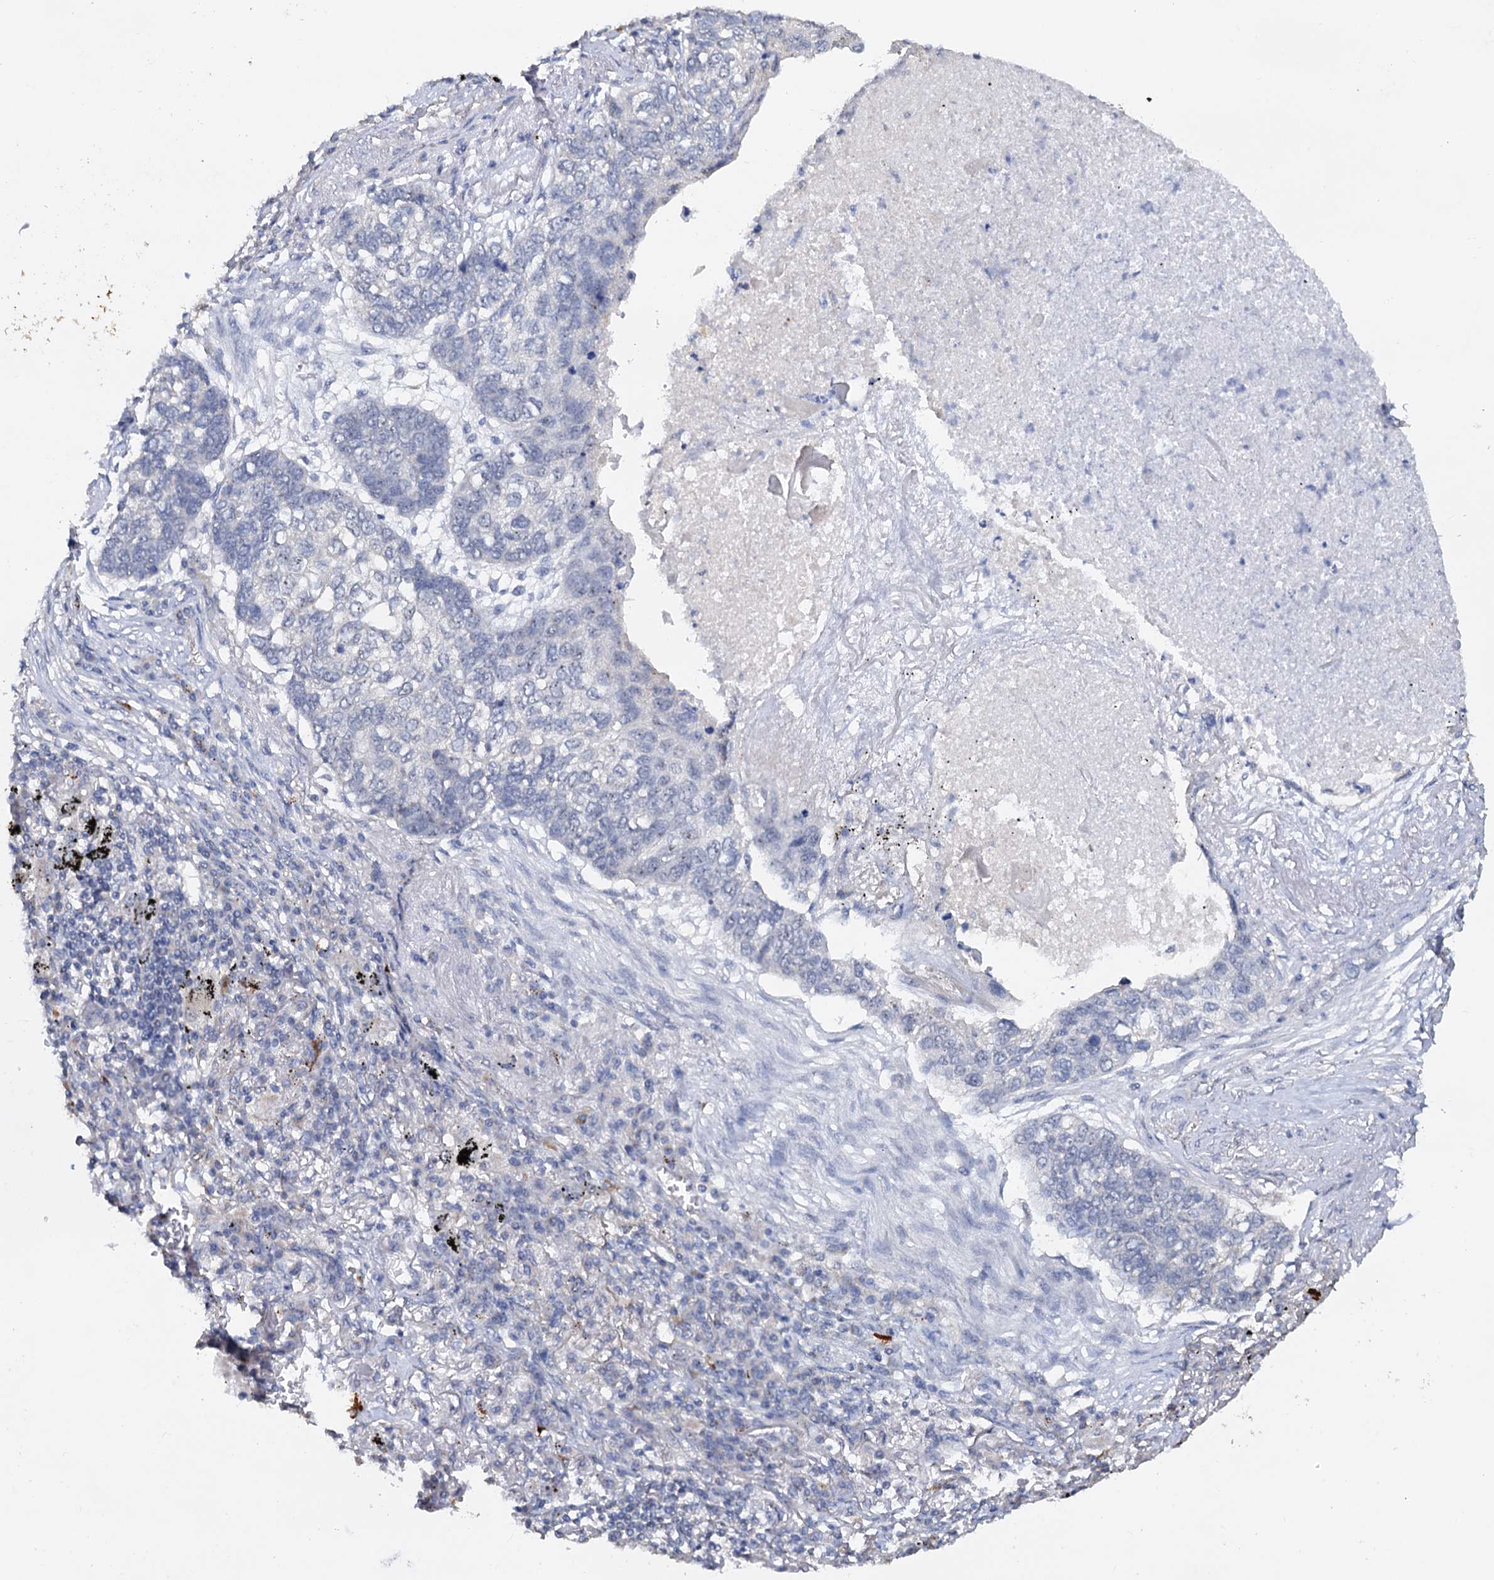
{"staining": {"intensity": "negative", "quantity": "none", "location": "none"}, "tissue": "lung cancer", "cell_type": "Tumor cells", "image_type": "cancer", "snomed": [{"axis": "morphology", "description": "Squamous cell carcinoma, NOS"}, {"axis": "topography", "description": "Lung"}], "caption": "Tumor cells are negative for brown protein staining in squamous cell carcinoma (lung).", "gene": "C2CD3", "patient": {"sex": "female", "age": 63}}